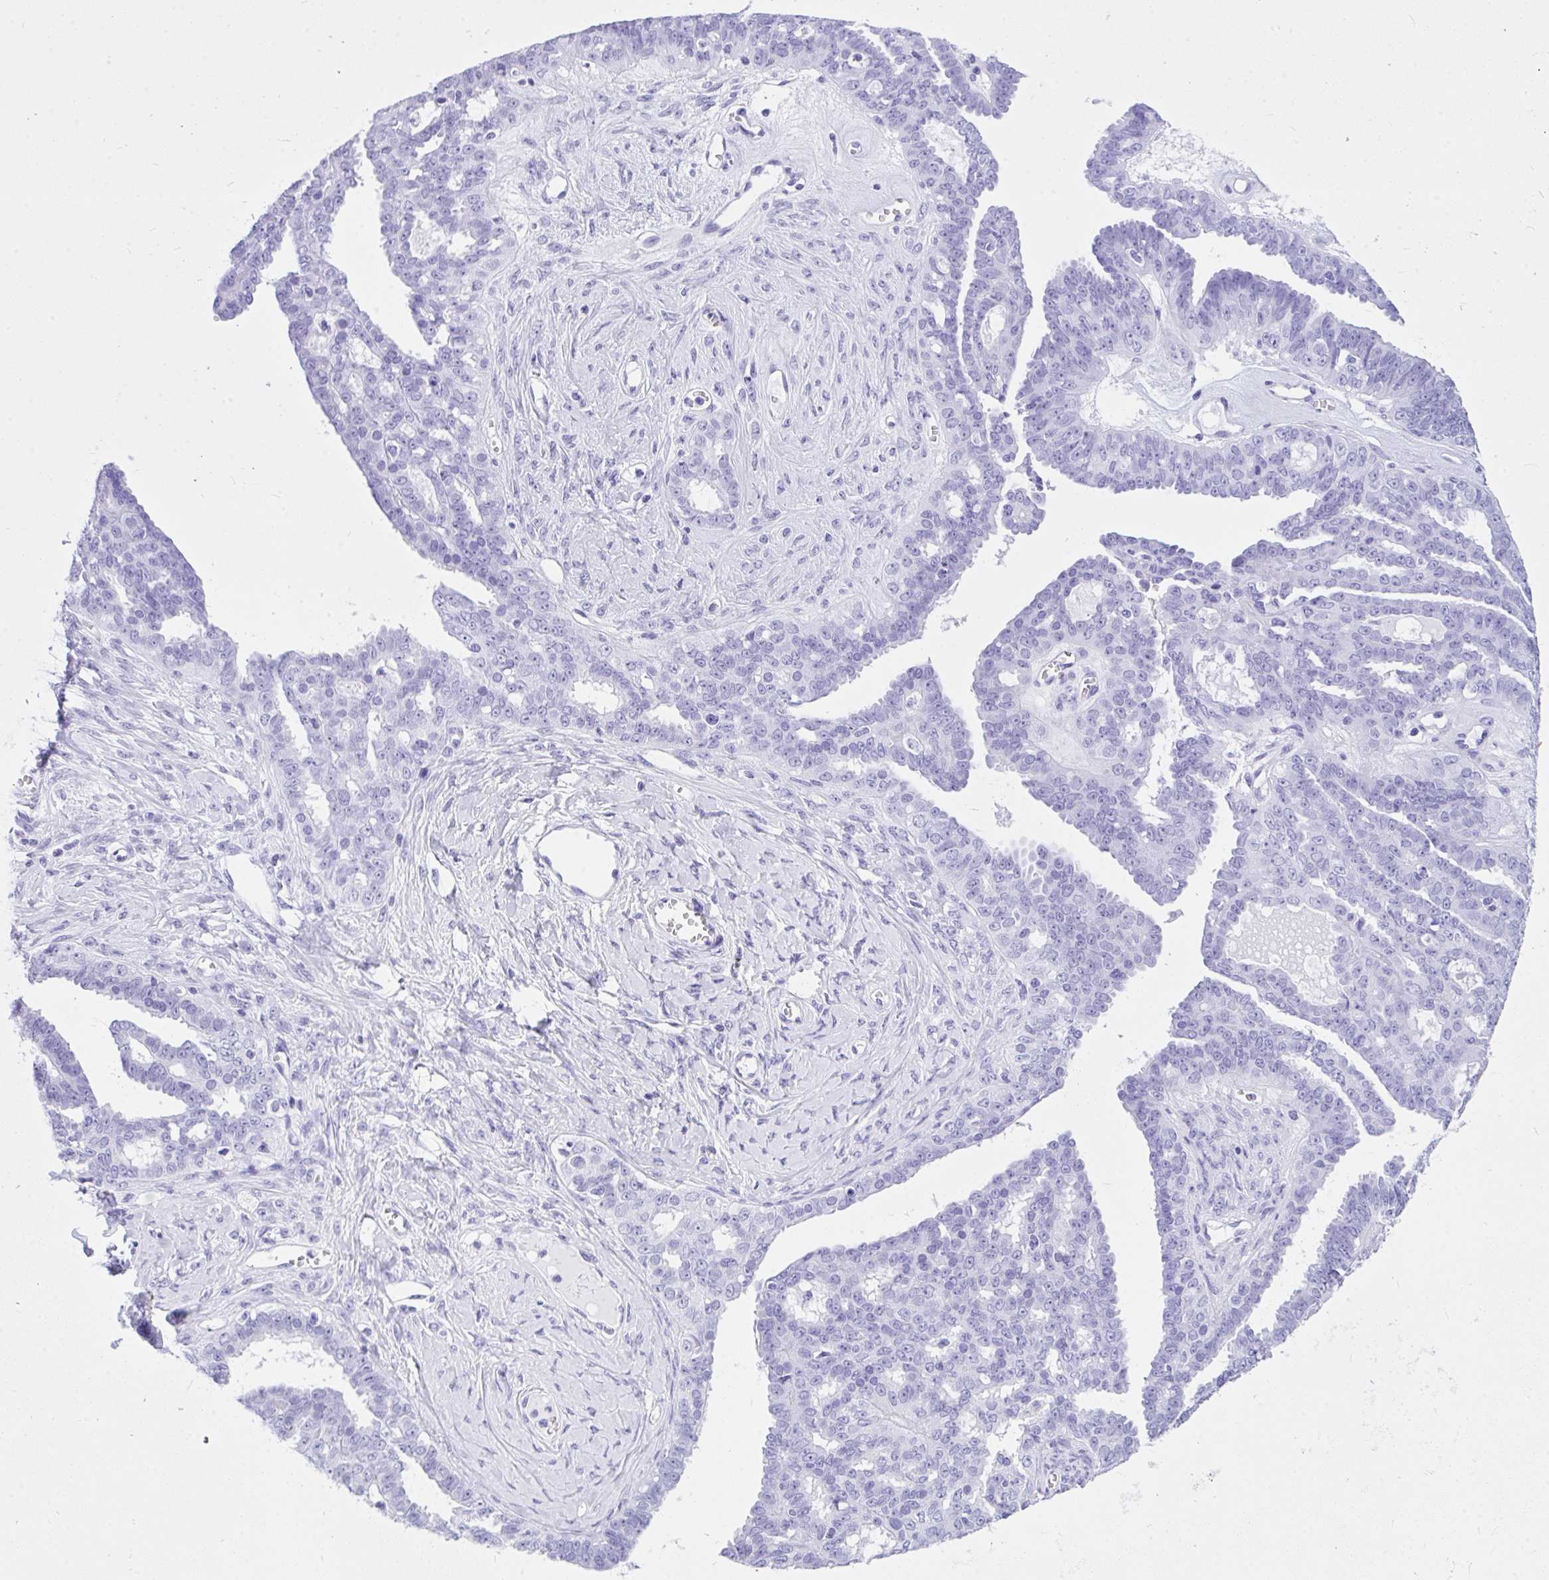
{"staining": {"intensity": "negative", "quantity": "none", "location": "none"}, "tissue": "ovarian cancer", "cell_type": "Tumor cells", "image_type": "cancer", "snomed": [{"axis": "morphology", "description": "Cystadenocarcinoma, serous, NOS"}, {"axis": "topography", "description": "Ovary"}], "caption": "The immunohistochemistry micrograph has no significant staining in tumor cells of ovarian serous cystadenocarcinoma tissue.", "gene": "TLN2", "patient": {"sex": "female", "age": 71}}